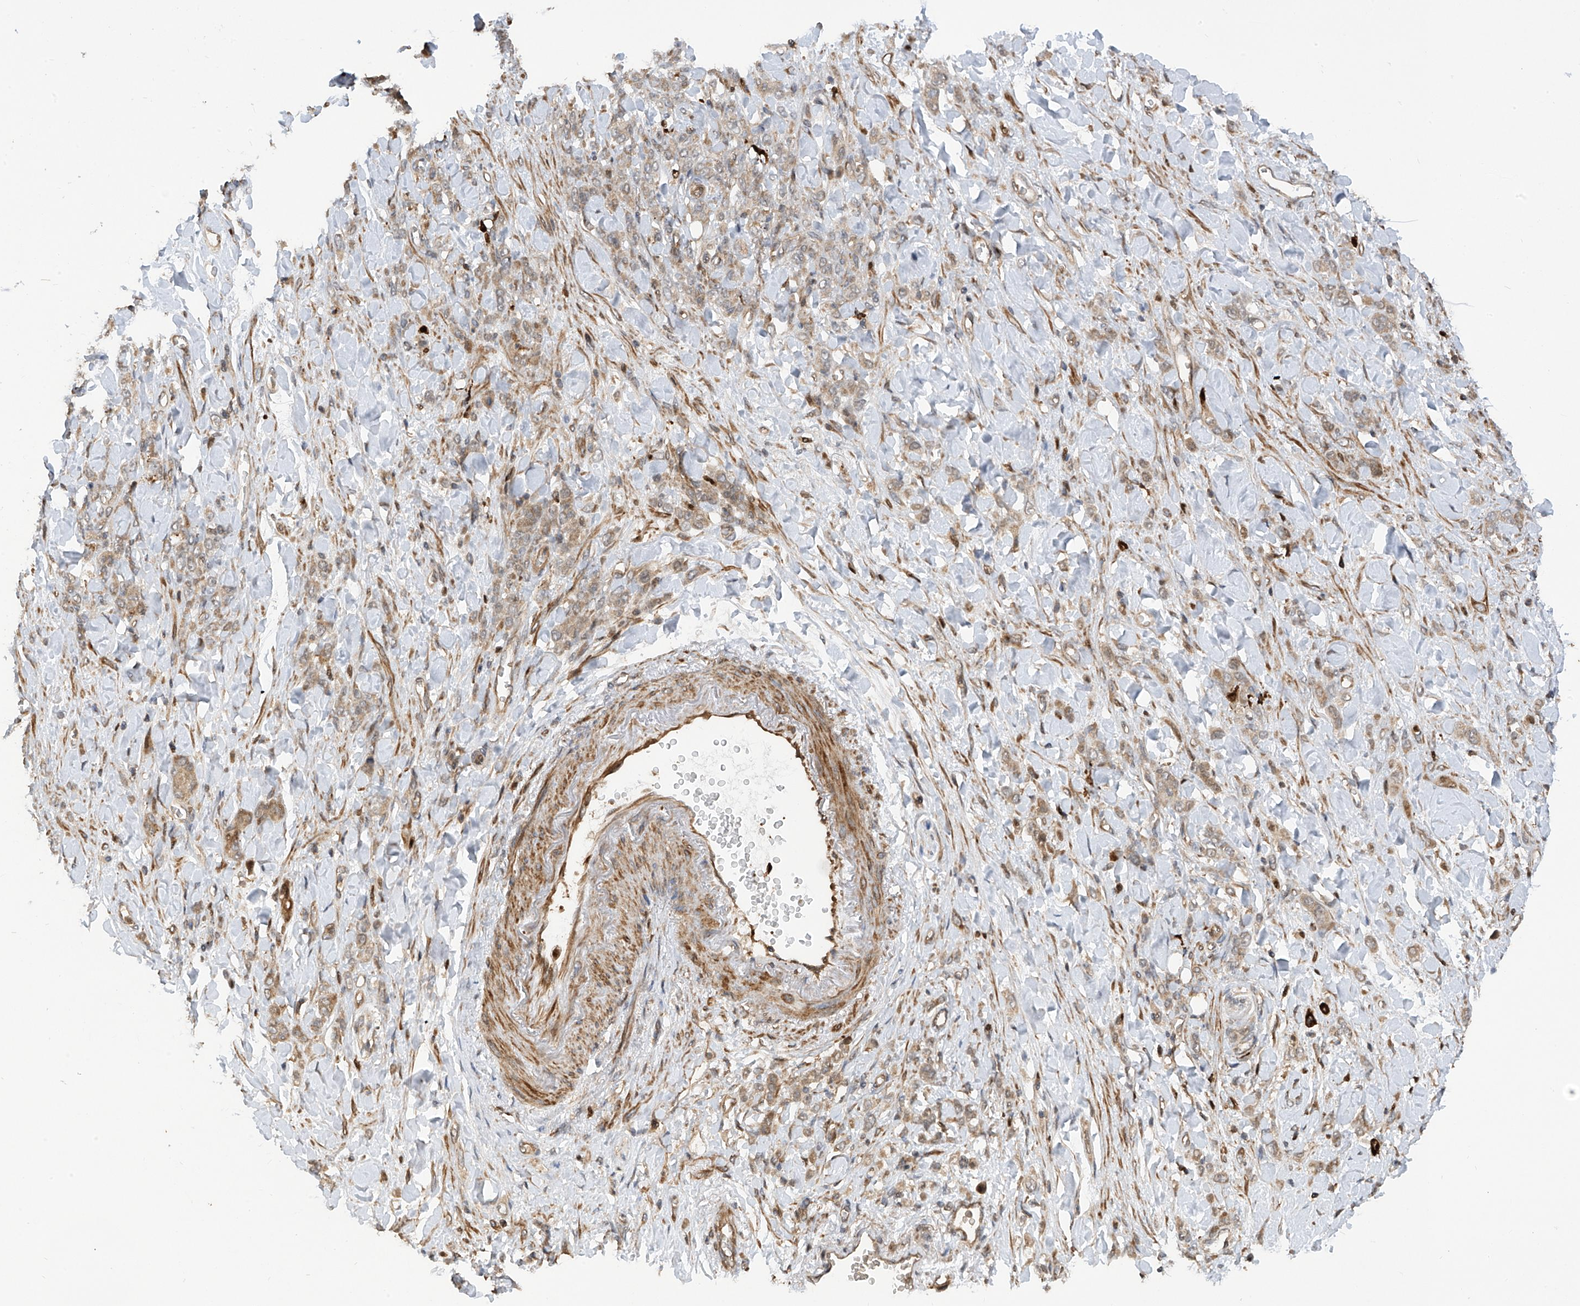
{"staining": {"intensity": "weak", "quantity": ">75%", "location": "cytoplasmic/membranous"}, "tissue": "stomach cancer", "cell_type": "Tumor cells", "image_type": "cancer", "snomed": [{"axis": "morphology", "description": "Normal tissue, NOS"}, {"axis": "morphology", "description": "Adenocarcinoma, NOS"}, {"axis": "topography", "description": "Stomach"}], "caption": "Immunohistochemistry (DAB) staining of human stomach cancer (adenocarcinoma) demonstrates weak cytoplasmic/membranous protein positivity in approximately >75% of tumor cells.", "gene": "ATAD2B", "patient": {"sex": "male", "age": 82}}